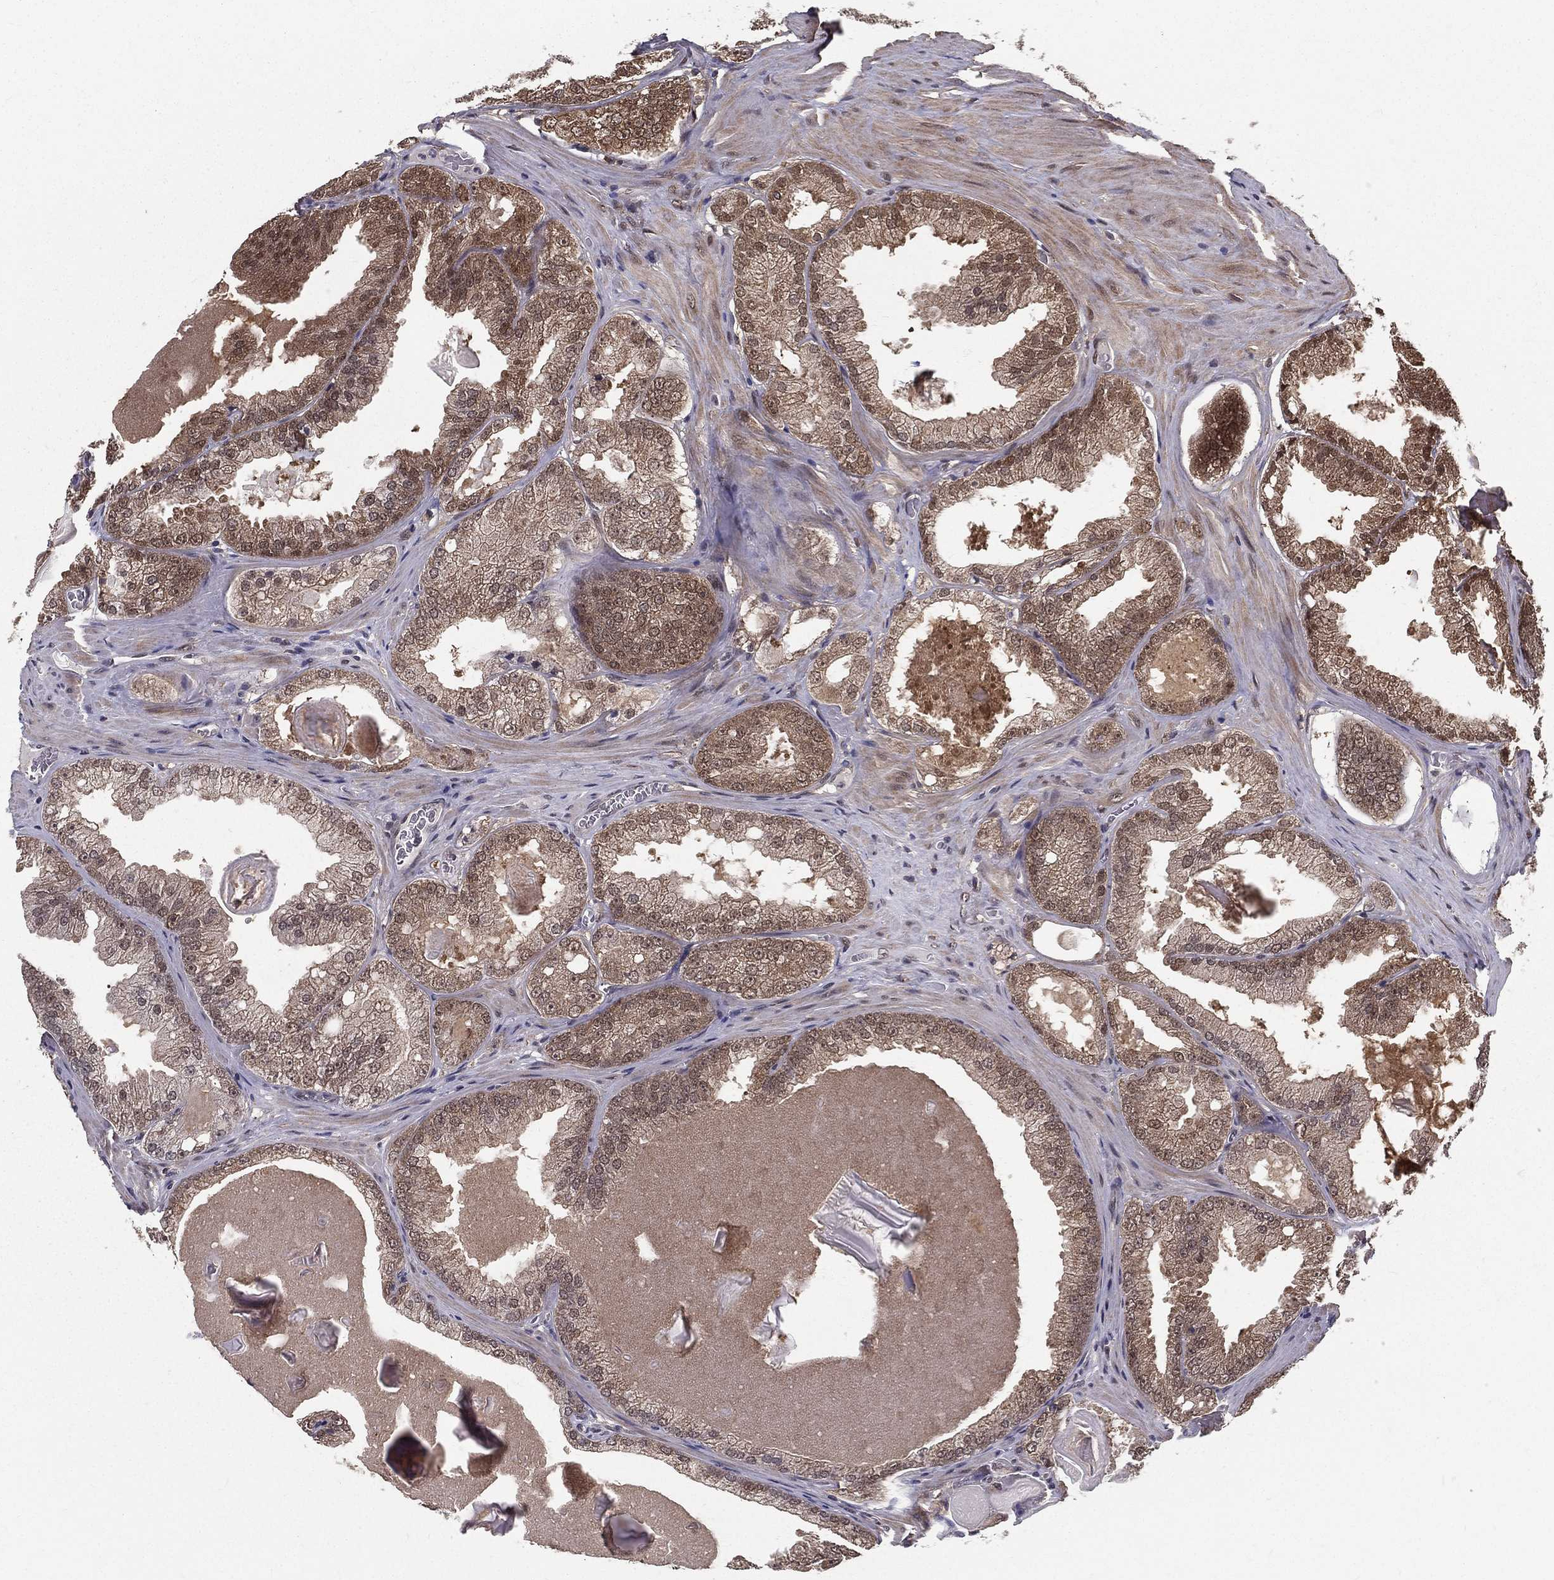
{"staining": {"intensity": "weak", "quantity": "25%-75%", "location": "cytoplasmic/membranous"}, "tissue": "prostate cancer", "cell_type": "Tumor cells", "image_type": "cancer", "snomed": [{"axis": "morphology", "description": "Adenocarcinoma, Low grade"}, {"axis": "topography", "description": "Prostate"}], "caption": "Prostate cancer (adenocarcinoma (low-grade)) stained with a protein marker shows weak staining in tumor cells.", "gene": "CARM1", "patient": {"sex": "male", "age": 72}}